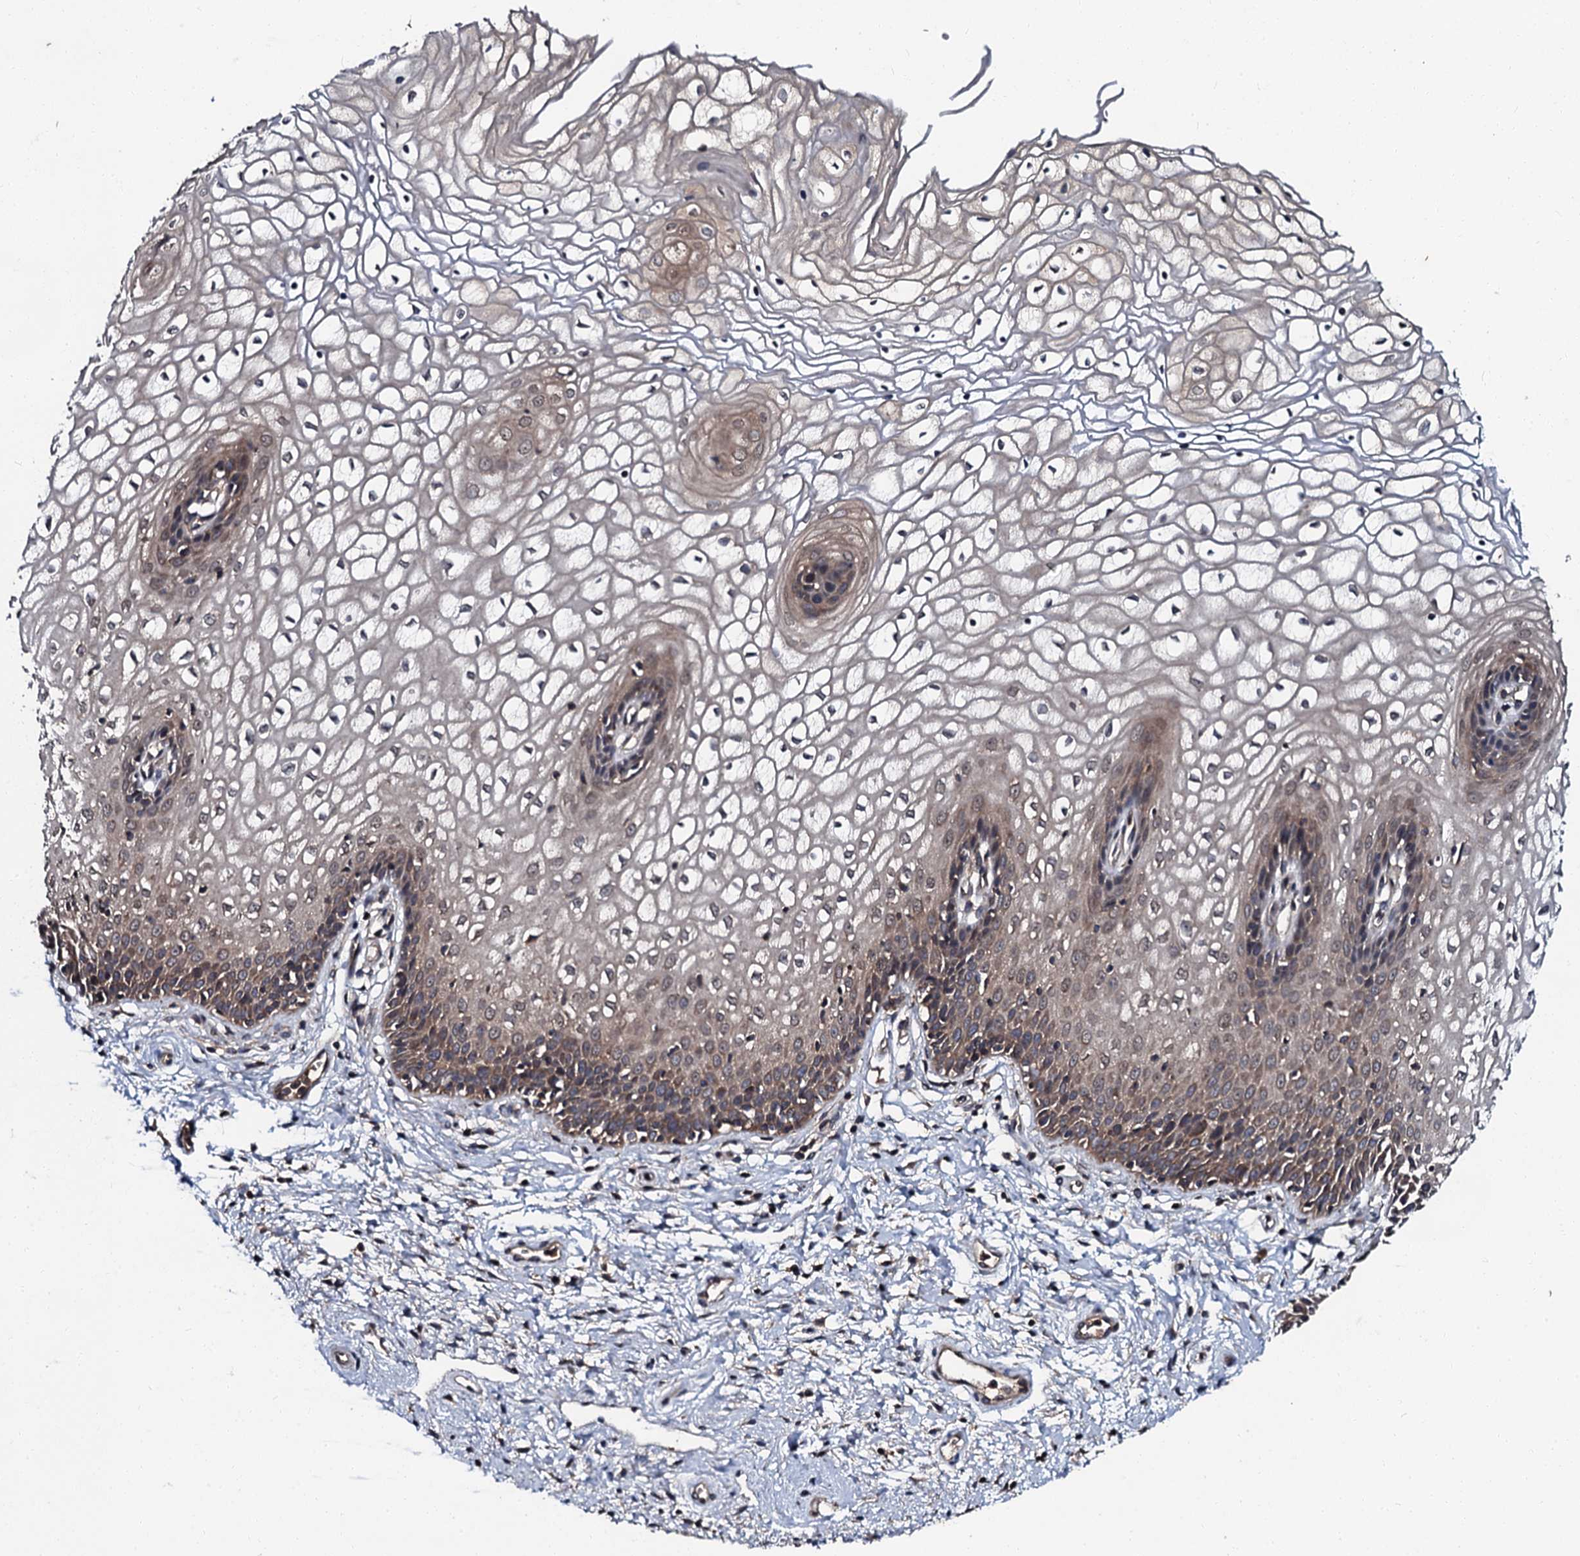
{"staining": {"intensity": "moderate", "quantity": "25%-75%", "location": "cytoplasmic/membranous"}, "tissue": "vagina", "cell_type": "Squamous epithelial cells", "image_type": "normal", "snomed": [{"axis": "morphology", "description": "Normal tissue, NOS"}, {"axis": "topography", "description": "Vagina"}], "caption": "Immunohistochemical staining of benign vagina demonstrates 25%-75% levels of moderate cytoplasmic/membranous protein expression in approximately 25%-75% of squamous epithelial cells. (brown staining indicates protein expression, while blue staining denotes nuclei).", "gene": "N4BP1", "patient": {"sex": "female", "age": 34}}